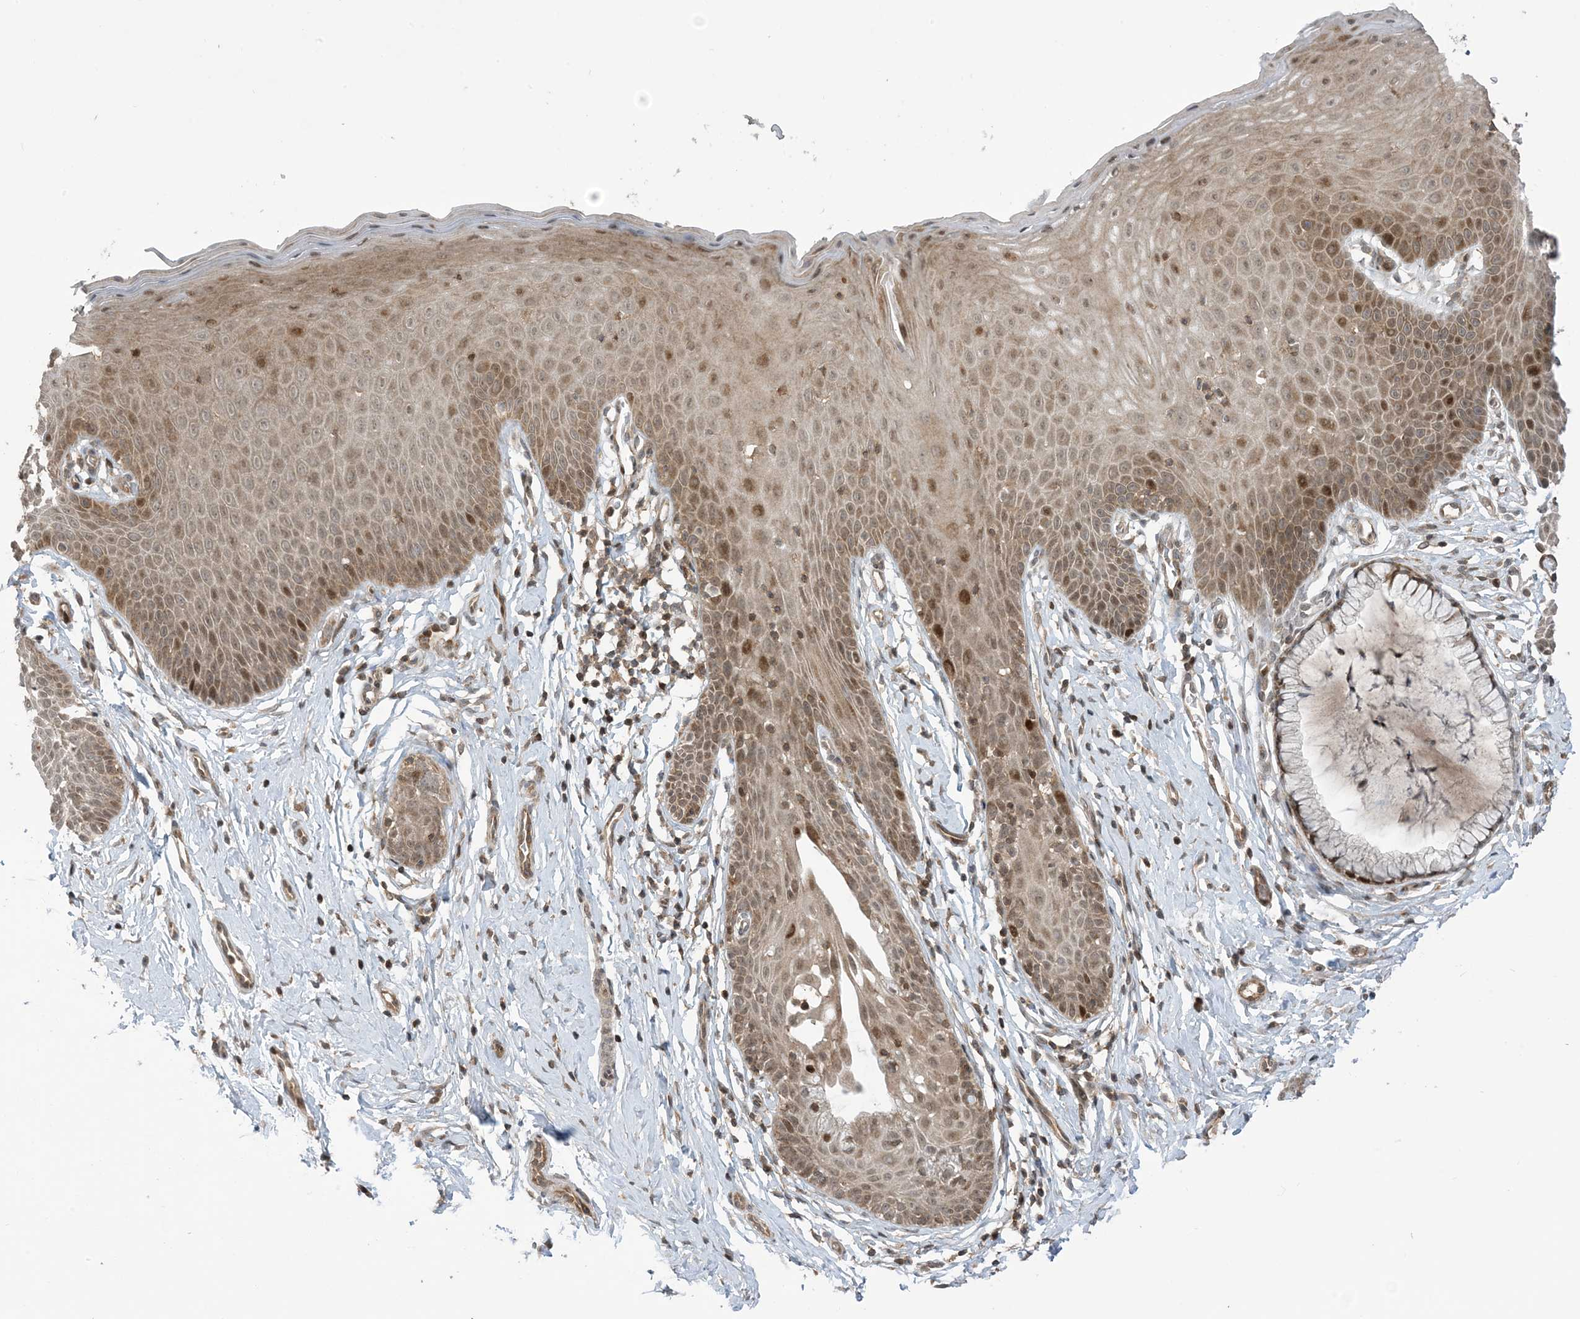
{"staining": {"intensity": "weak", "quantity": ">75%", "location": "cytoplasmic/membranous,nuclear"}, "tissue": "cervix", "cell_type": "Glandular cells", "image_type": "normal", "snomed": [{"axis": "morphology", "description": "Normal tissue, NOS"}, {"axis": "topography", "description": "Cervix"}], "caption": "High-power microscopy captured an IHC micrograph of benign cervix, revealing weak cytoplasmic/membranous,nuclear positivity in approximately >75% of glandular cells.", "gene": "PHLDB2", "patient": {"sex": "female", "age": 36}}